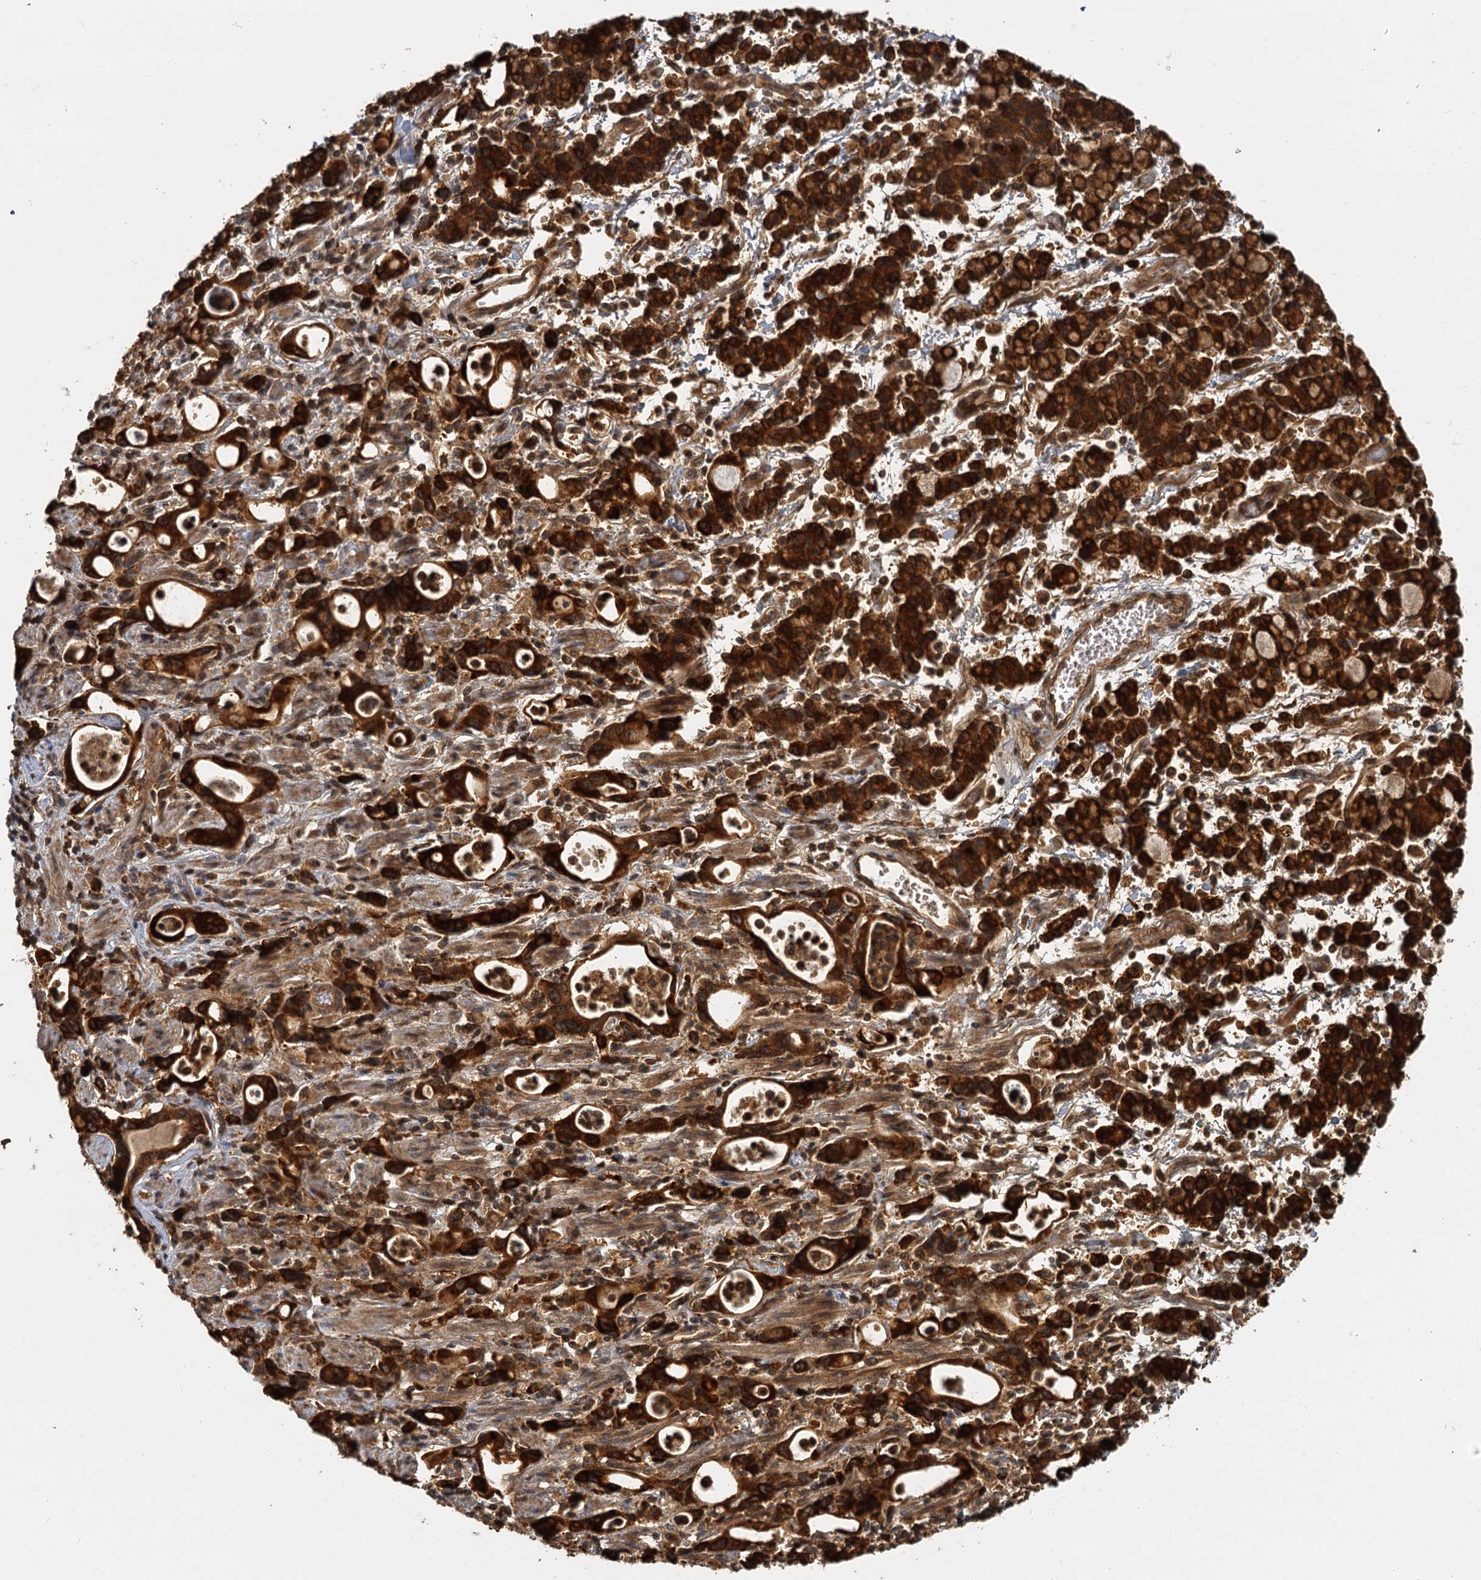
{"staining": {"intensity": "strong", "quantity": ">75%", "location": "cytoplasmic/membranous,nuclear"}, "tissue": "stomach cancer", "cell_type": "Tumor cells", "image_type": "cancer", "snomed": [{"axis": "morphology", "description": "Adenocarcinoma, NOS"}, {"axis": "topography", "description": "Stomach, lower"}], "caption": "A brown stain shows strong cytoplasmic/membranous and nuclear staining of a protein in human stomach cancer (adenocarcinoma) tumor cells.", "gene": "ZNF549", "patient": {"sex": "female", "age": 43}}